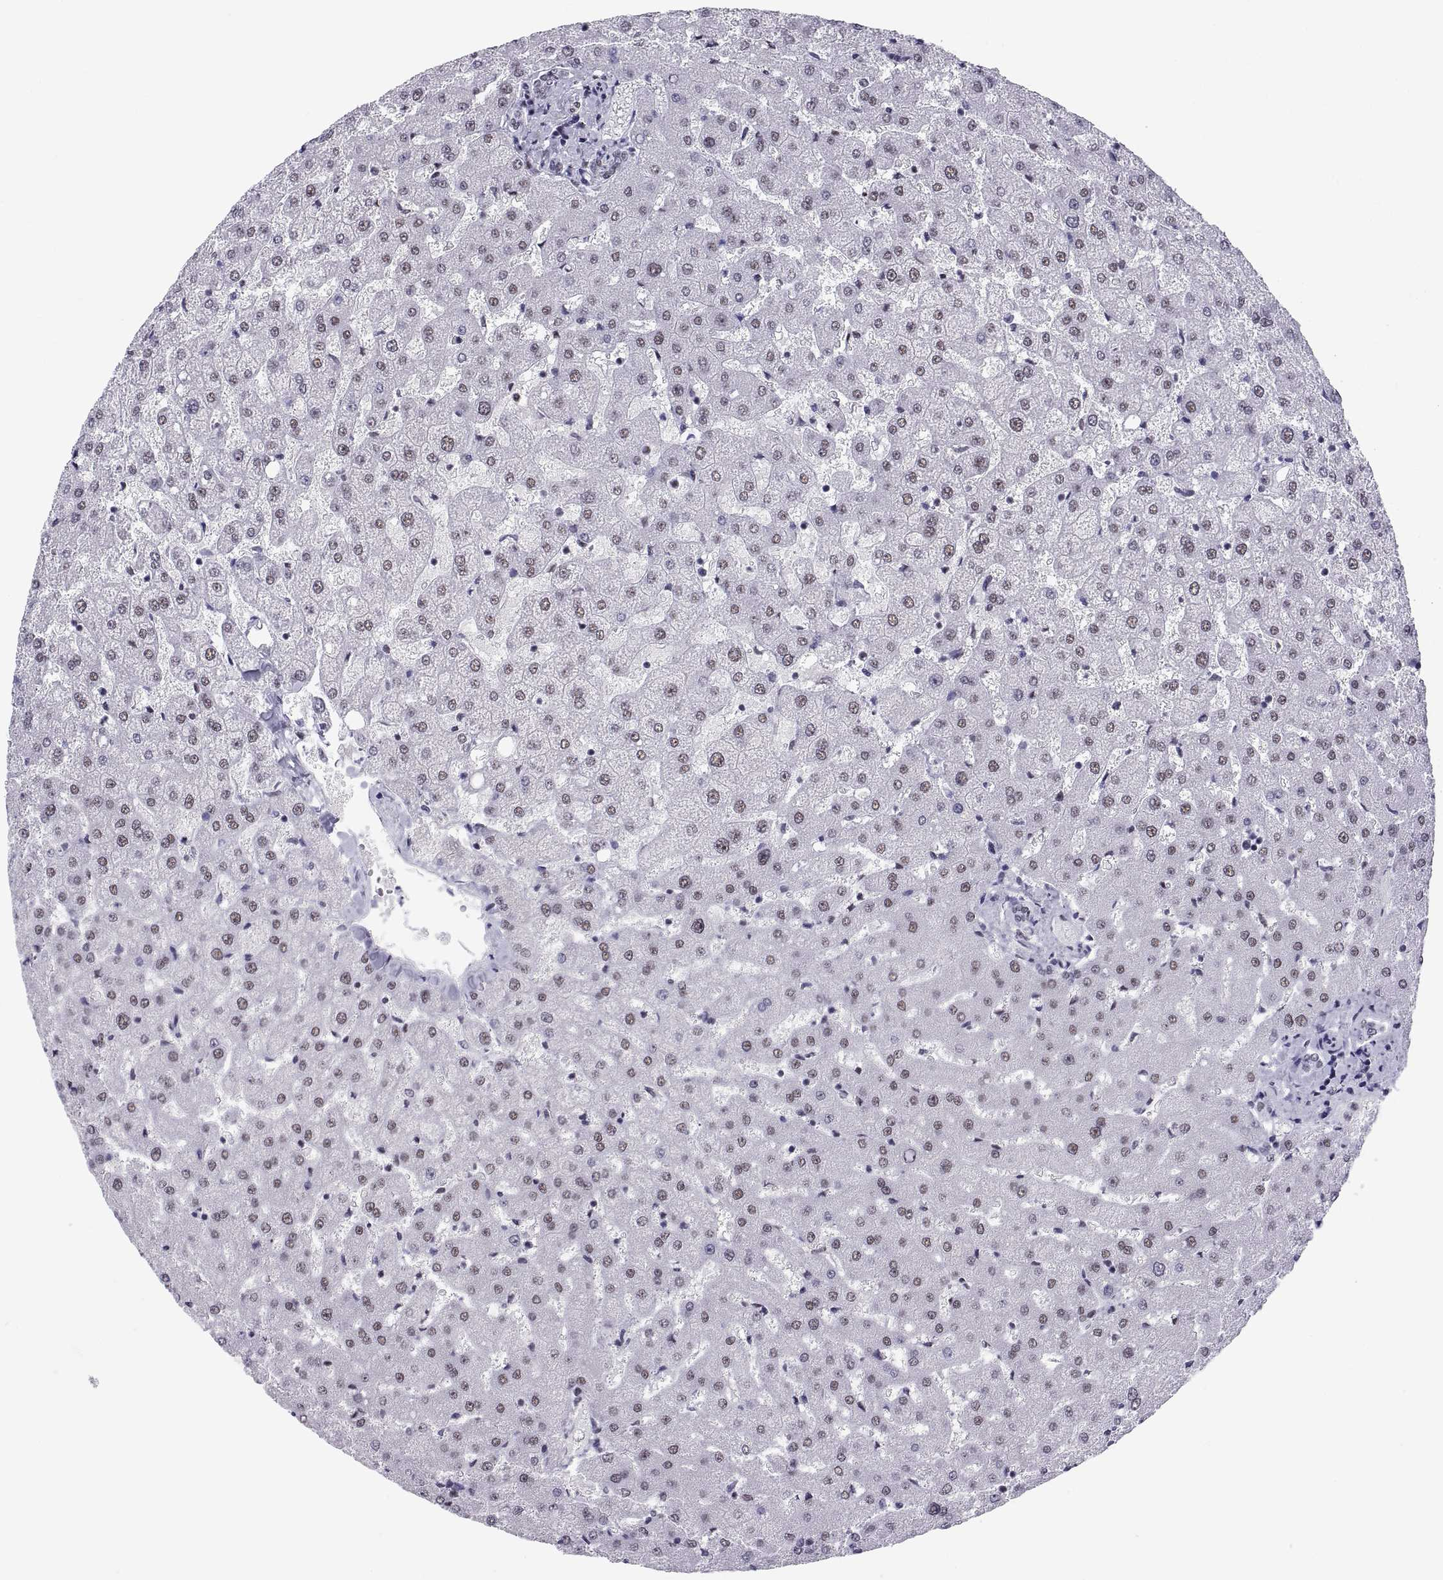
{"staining": {"intensity": "negative", "quantity": "none", "location": "none"}, "tissue": "liver", "cell_type": "Cholangiocytes", "image_type": "normal", "snomed": [{"axis": "morphology", "description": "Normal tissue, NOS"}, {"axis": "topography", "description": "Liver"}], "caption": "Immunohistochemistry (IHC) micrograph of benign liver stained for a protein (brown), which displays no staining in cholangiocytes.", "gene": "NEUROD6", "patient": {"sex": "female", "age": 50}}